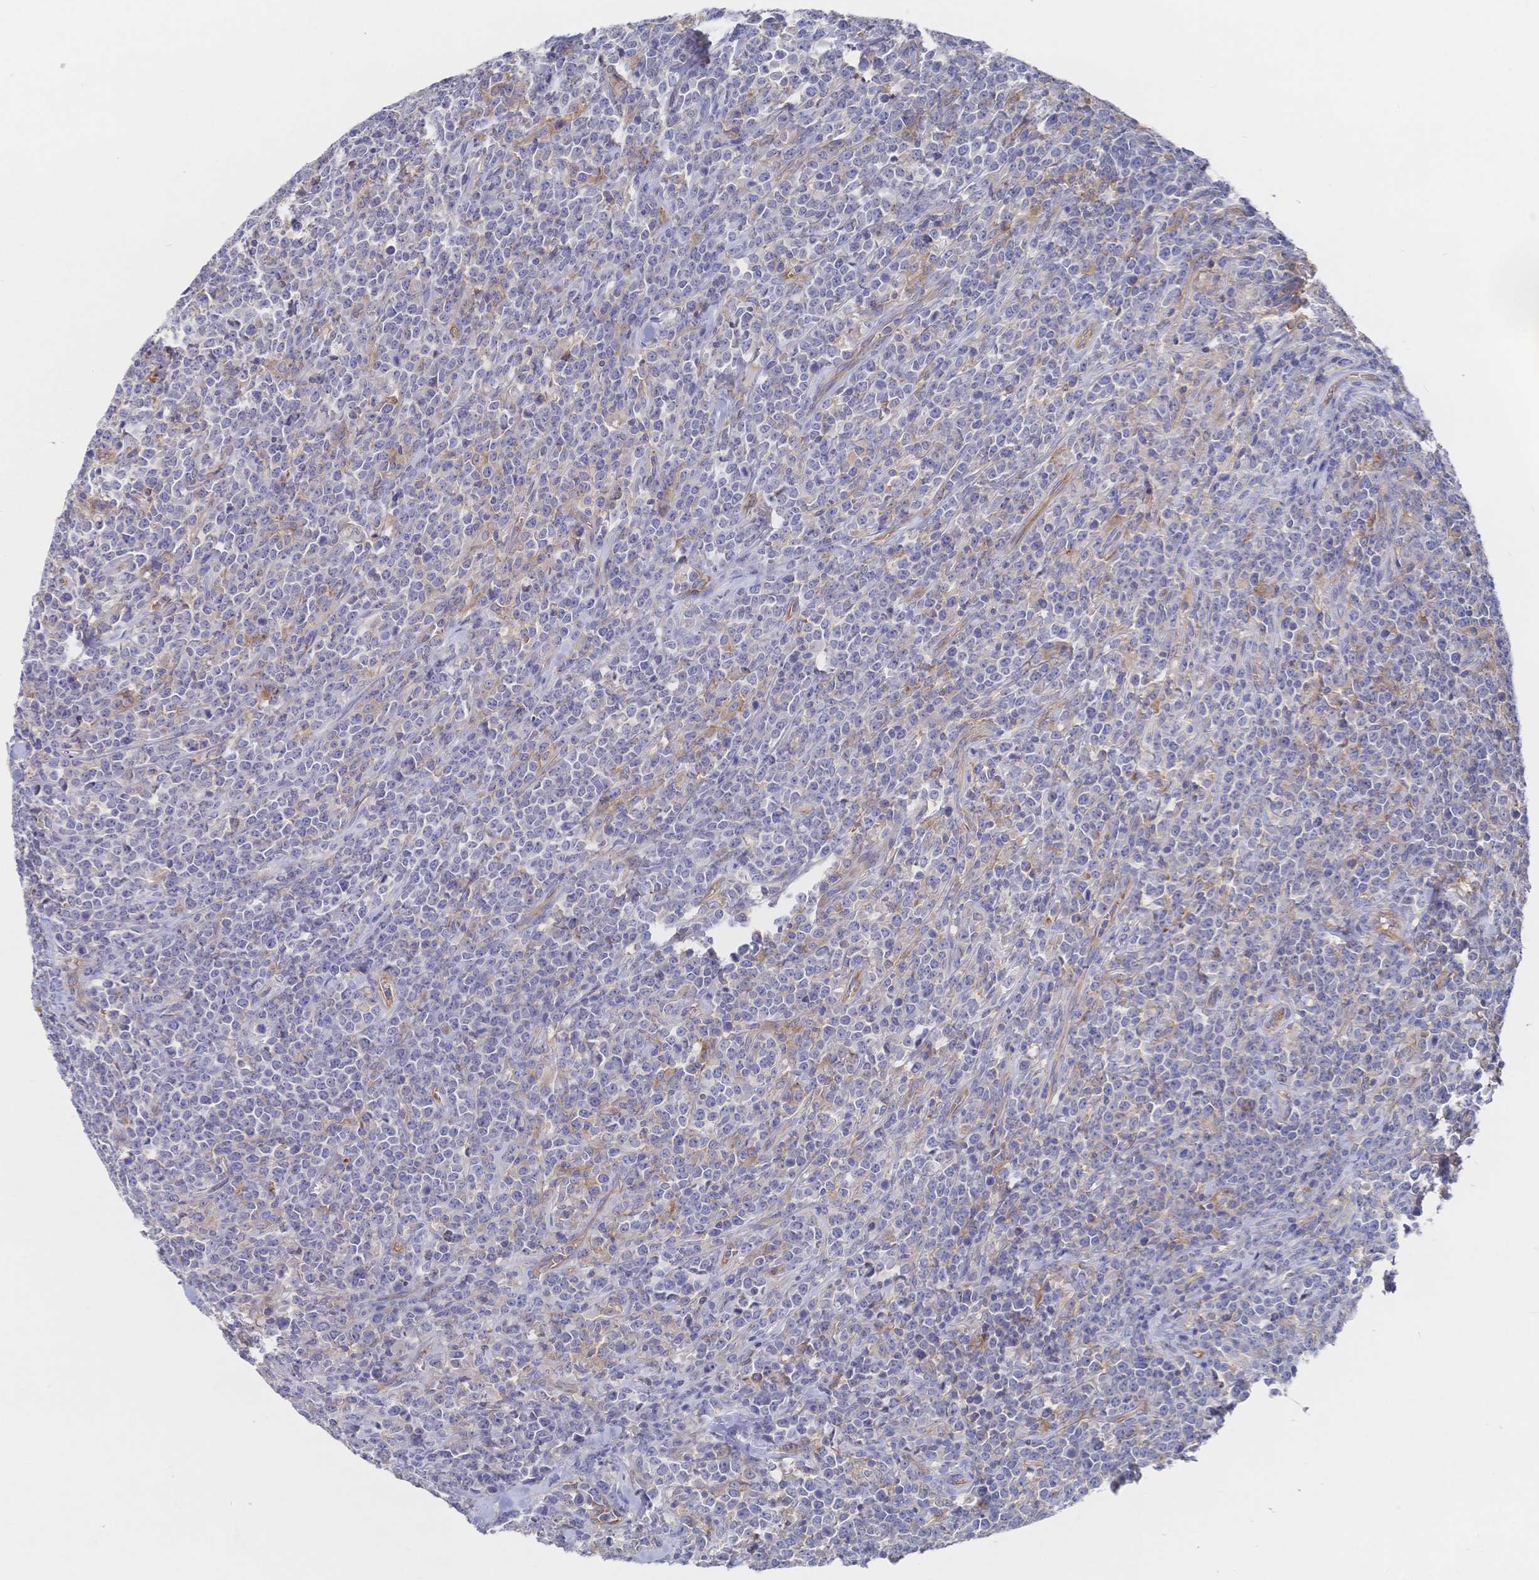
{"staining": {"intensity": "negative", "quantity": "none", "location": "none"}, "tissue": "lymphoma", "cell_type": "Tumor cells", "image_type": "cancer", "snomed": [{"axis": "morphology", "description": "Malignant lymphoma, non-Hodgkin's type, High grade"}, {"axis": "topography", "description": "Small intestine"}], "caption": "Tumor cells are negative for protein expression in human high-grade malignant lymphoma, non-Hodgkin's type. Nuclei are stained in blue.", "gene": "F11R", "patient": {"sex": "female", "age": 56}}